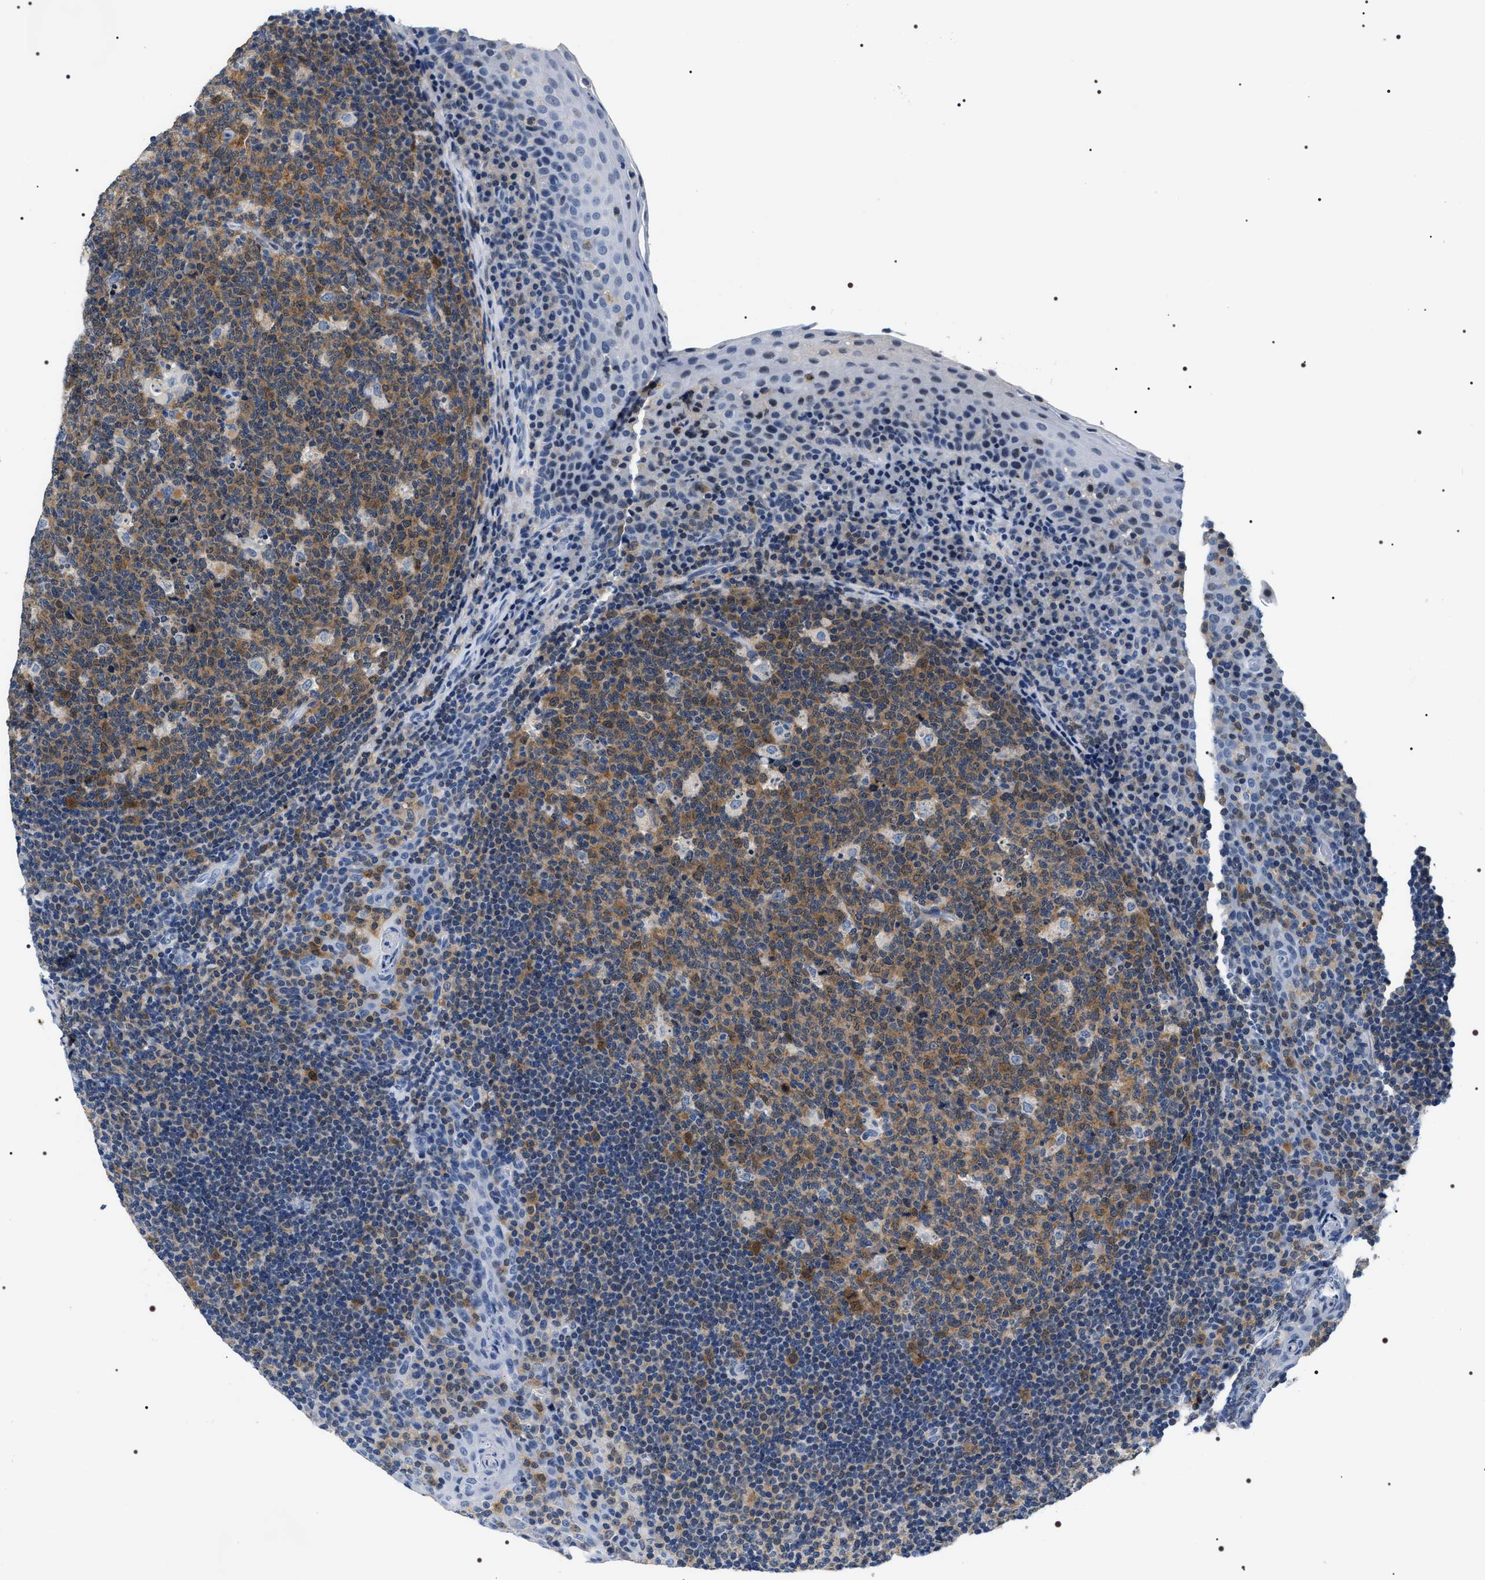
{"staining": {"intensity": "moderate", "quantity": ">75%", "location": "cytoplasmic/membranous"}, "tissue": "tonsil", "cell_type": "Germinal center cells", "image_type": "normal", "snomed": [{"axis": "morphology", "description": "Normal tissue, NOS"}, {"axis": "topography", "description": "Tonsil"}], "caption": "An immunohistochemistry histopathology image of benign tissue is shown. Protein staining in brown highlights moderate cytoplasmic/membranous positivity in tonsil within germinal center cells.", "gene": "BAG2", "patient": {"sex": "male", "age": 17}}